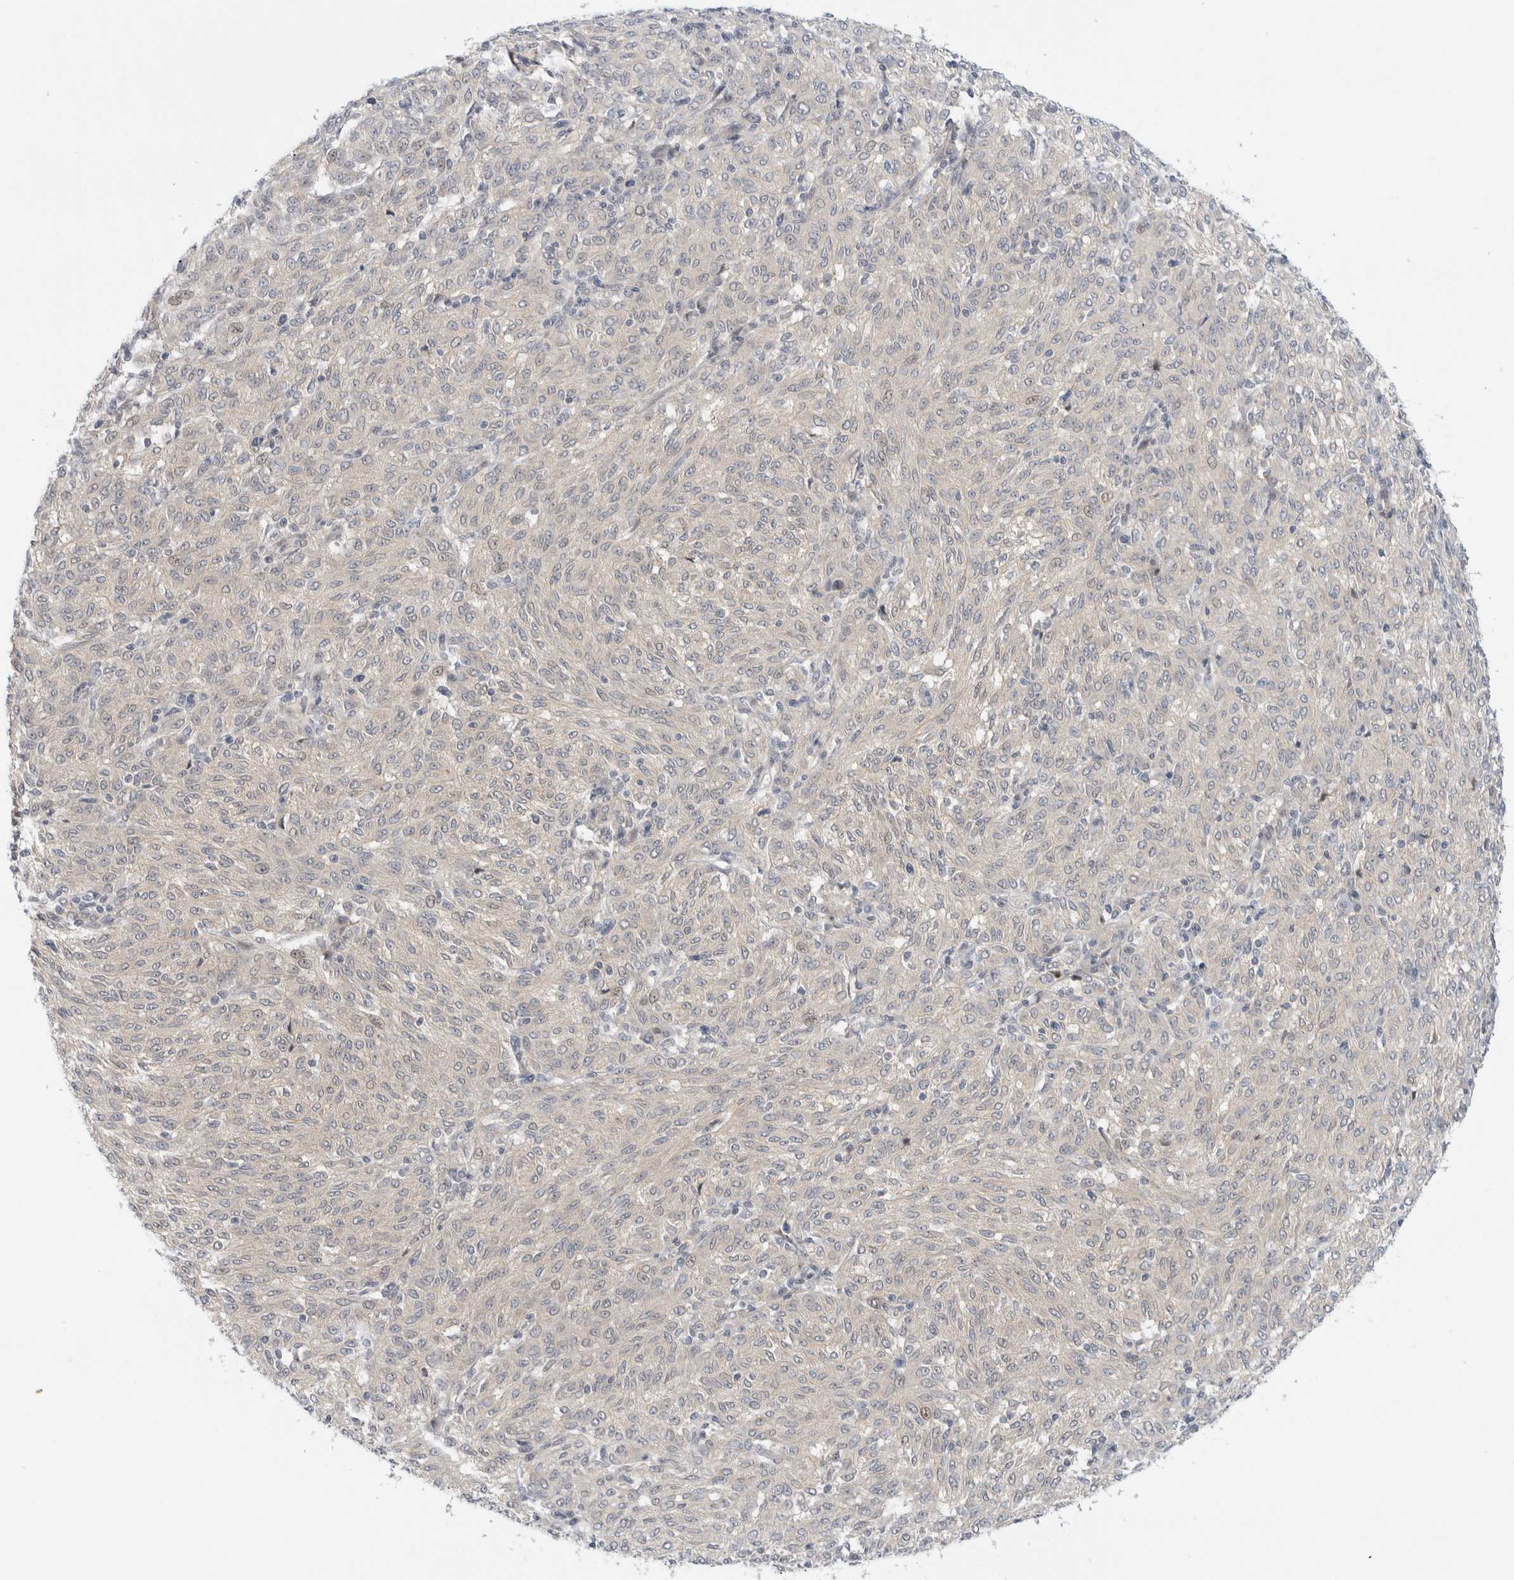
{"staining": {"intensity": "negative", "quantity": "none", "location": "none"}, "tissue": "melanoma", "cell_type": "Tumor cells", "image_type": "cancer", "snomed": [{"axis": "morphology", "description": "Malignant melanoma, NOS"}, {"axis": "topography", "description": "Skin"}], "caption": "The micrograph shows no staining of tumor cells in malignant melanoma.", "gene": "NCR3LG1", "patient": {"sex": "female", "age": 72}}